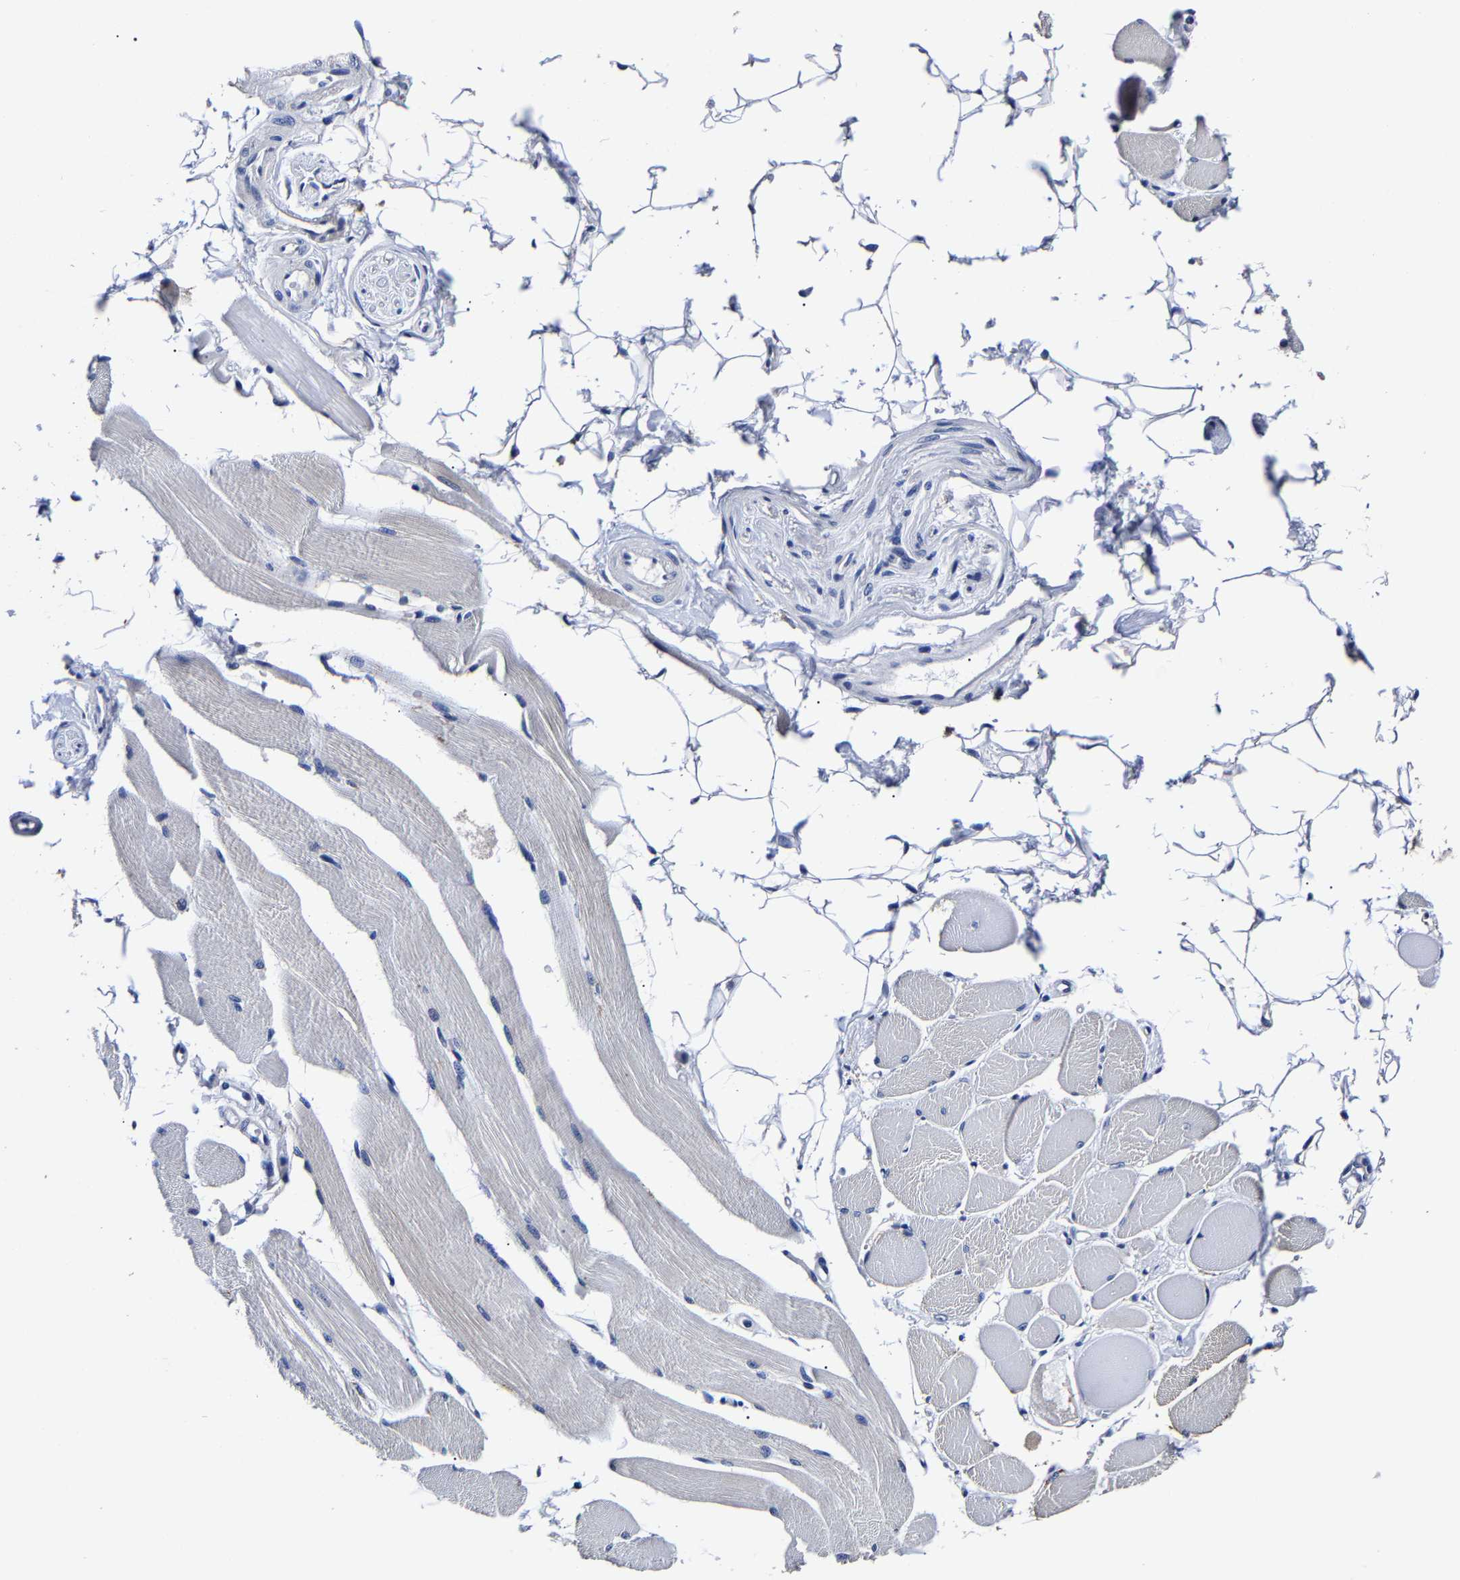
{"staining": {"intensity": "negative", "quantity": "none", "location": "none"}, "tissue": "skeletal muscle", "cell_type": "Myocytes", "image_type": "normal", "snomed": [{"axis": "morphology", "description": "Normal tissue, NOS"}, {"axis": "topography", "description": "Skeletal muscle"}, {"axis": "topography", "description": "Peripheral nerve tissue"}], "caption": "Protein analysis of normal skeletal muscle demonstrates no significant expression in myocytes.", "gene": "AKAP4", "patient": {"sex": "female", "age": 84}}